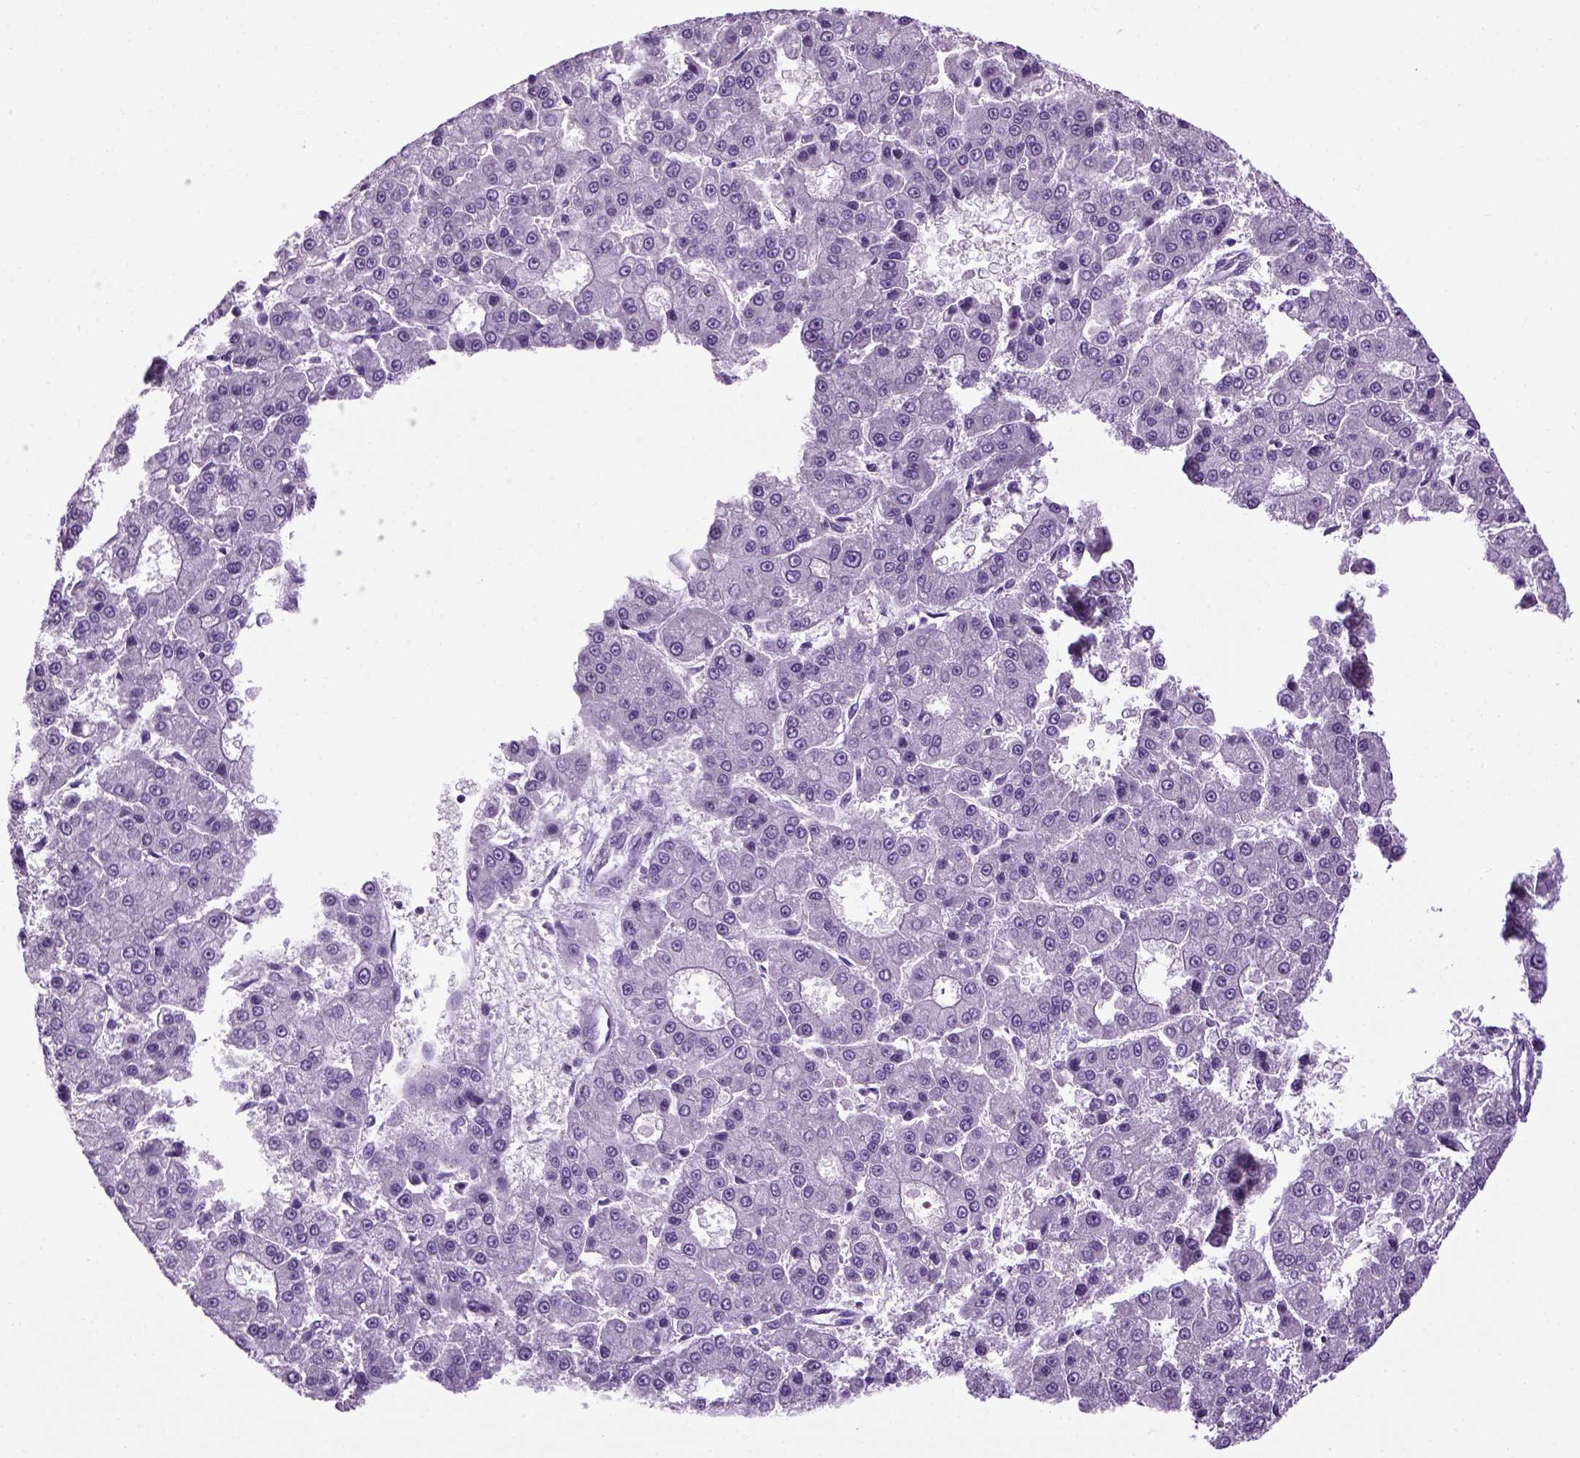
{"staining": {"intensity": "negative", "quantity": "none", "location": "none"}, "tissue": "liver cancer", "cell_type": "Tumor cells", "image_type": "cancer", "snomed": [{"axis": "morphology", "description": "Carcinoma, Hepatocellular, NOS"}, {"axis": "topography", "description": "Liver"}], "caption": "Immunohistochemistry image of human liver cancer (hepatocellular carcinoma) stained for a protein (brown), which reveals no staining in tumor cells. Nuclei are stained in blue.", "gene": "HMCN2", "patient": {"sex": "male", "age": 70}}